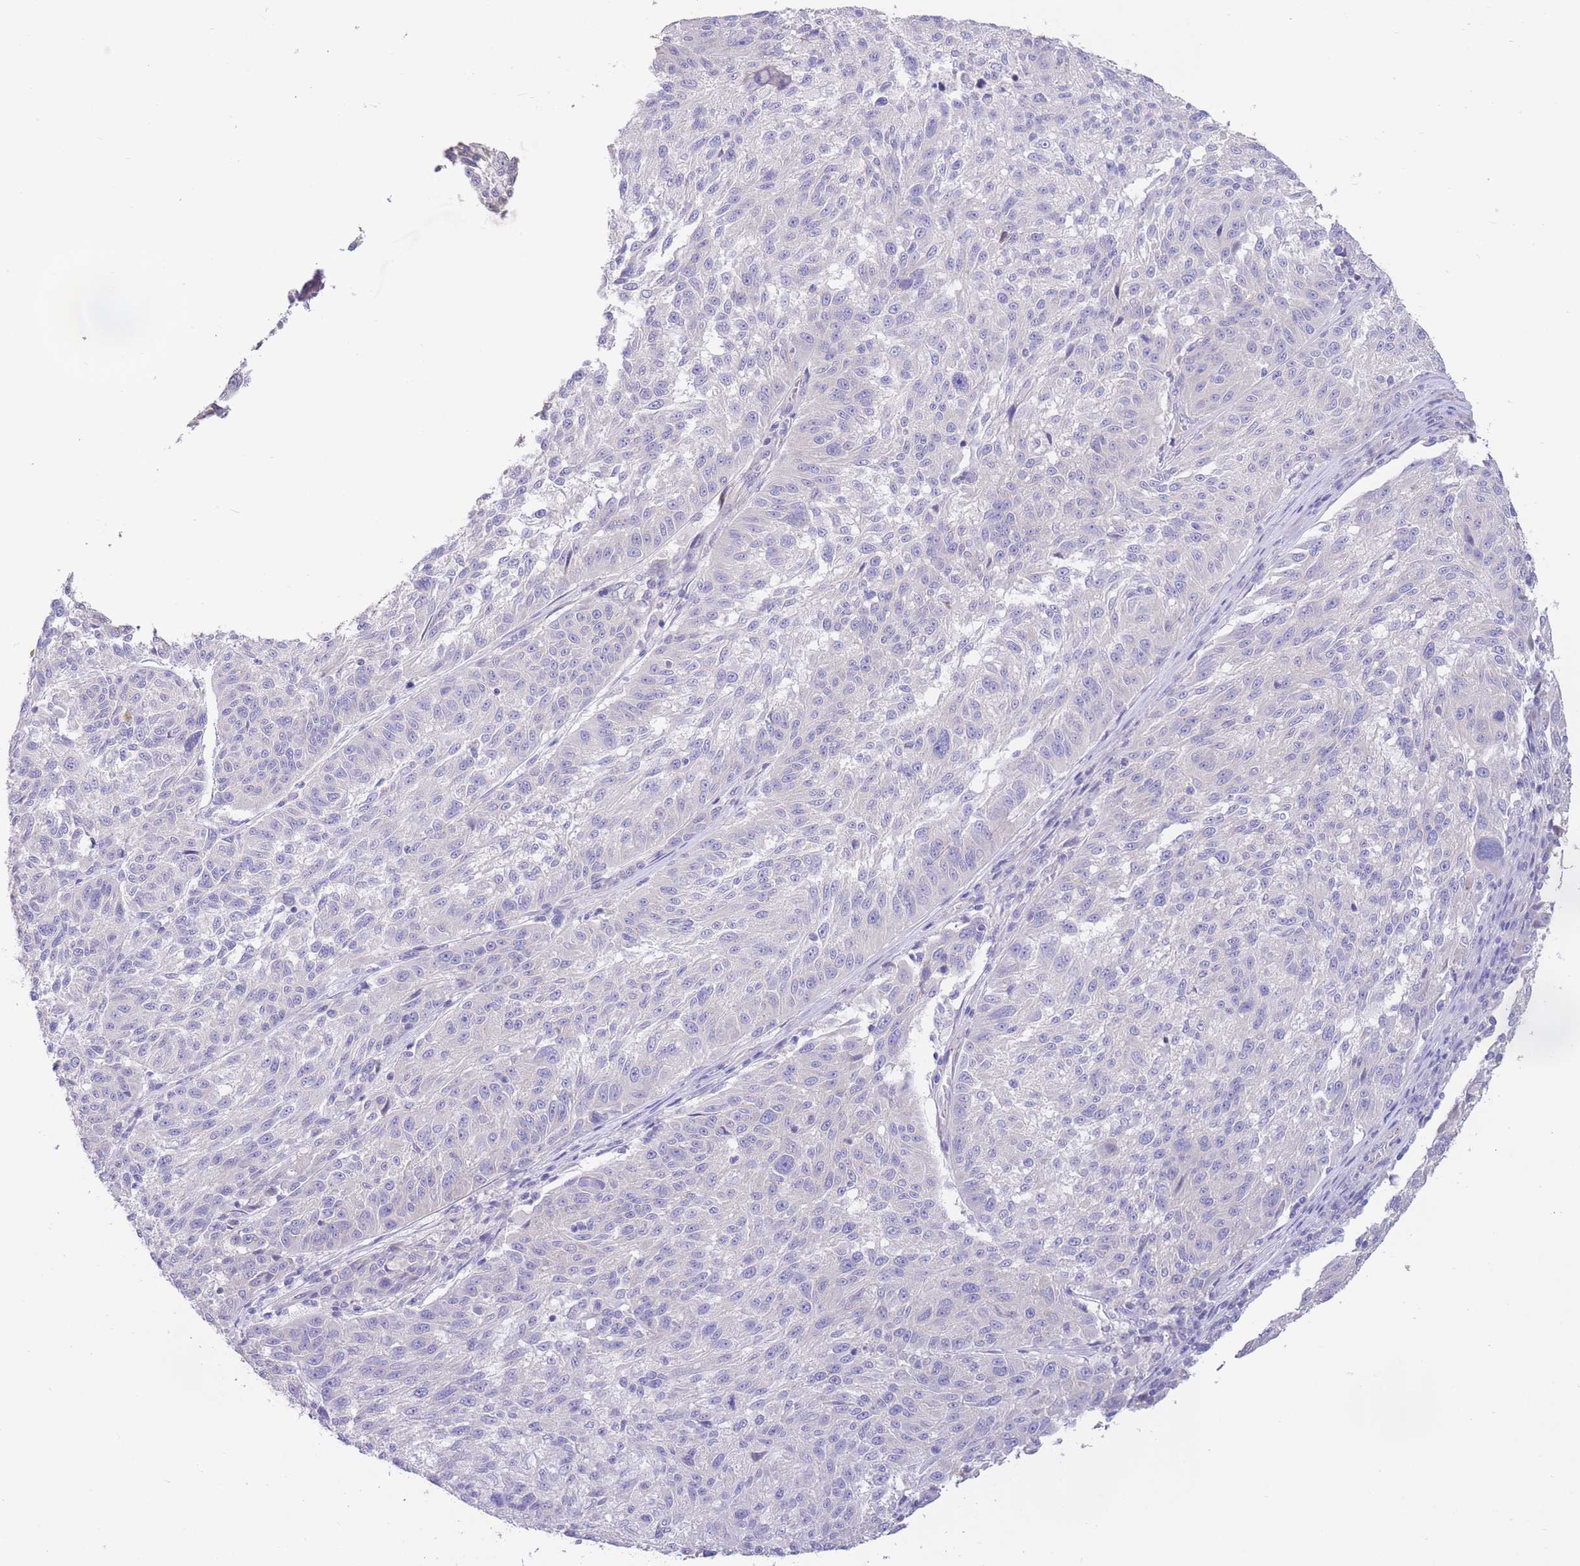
{"staining": {"intensity": "negative", "quantity": "none", "location": "none"}, "tissue": "melanoma", "cell_type": "Tumor cells", "image_type": "cancer", "snomed": [{"axis": "morphology", "description": "Malignant melanoma, NOS"}, {"axis": "topography", "description": "Skin"}], "caption": "Malignant melanoma was stained to show a protein in brown. There is no significant expression in tumor cells.", "gene": "ALS2CL", "patient": {"sex": "male", "age": 53}}